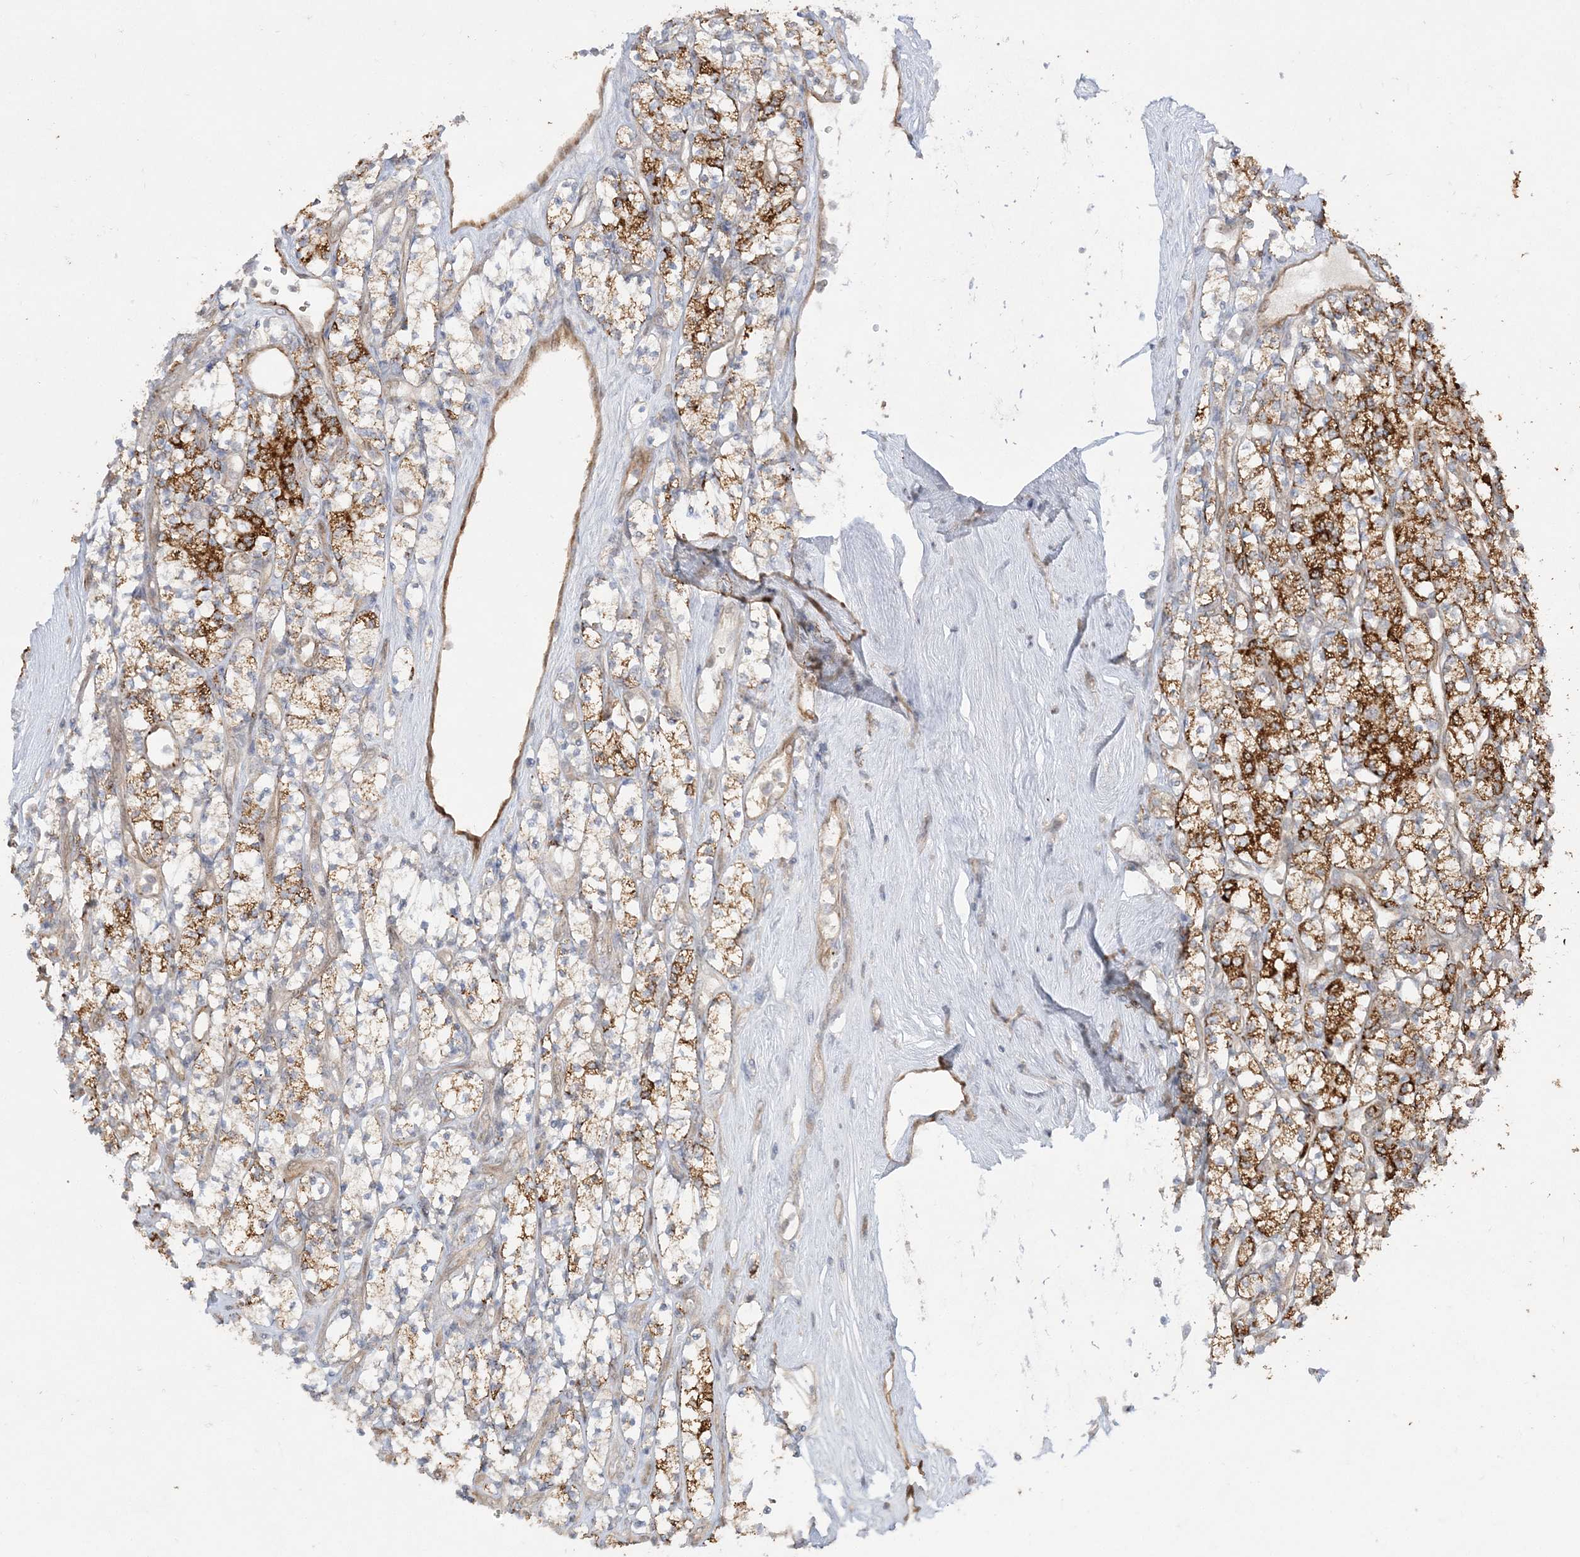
{"staining": {"intensity": "moderate", "quantity": "25%-75%", "location": "cytoplasmic/membranous"}, "tissue": "renal cancer", "cell_type": "Tumor cells", "image_type": "cancer", "snomed": [{"axis": "morphology", "description": "Adenocarcinoma, NOS"}, {"axis": "topography", "description": "Kidney"}], "caption": "IHC (DAB (3,3'-diaminobenzidine)) staining of human renal cancer (adenocarcinoma) shows moderate cytoplasmic/membranous protein expression in approximately 25%-75% of tumor cells.", "gene": "INPP1", "patient": {"sex": "male", "age": 77}}